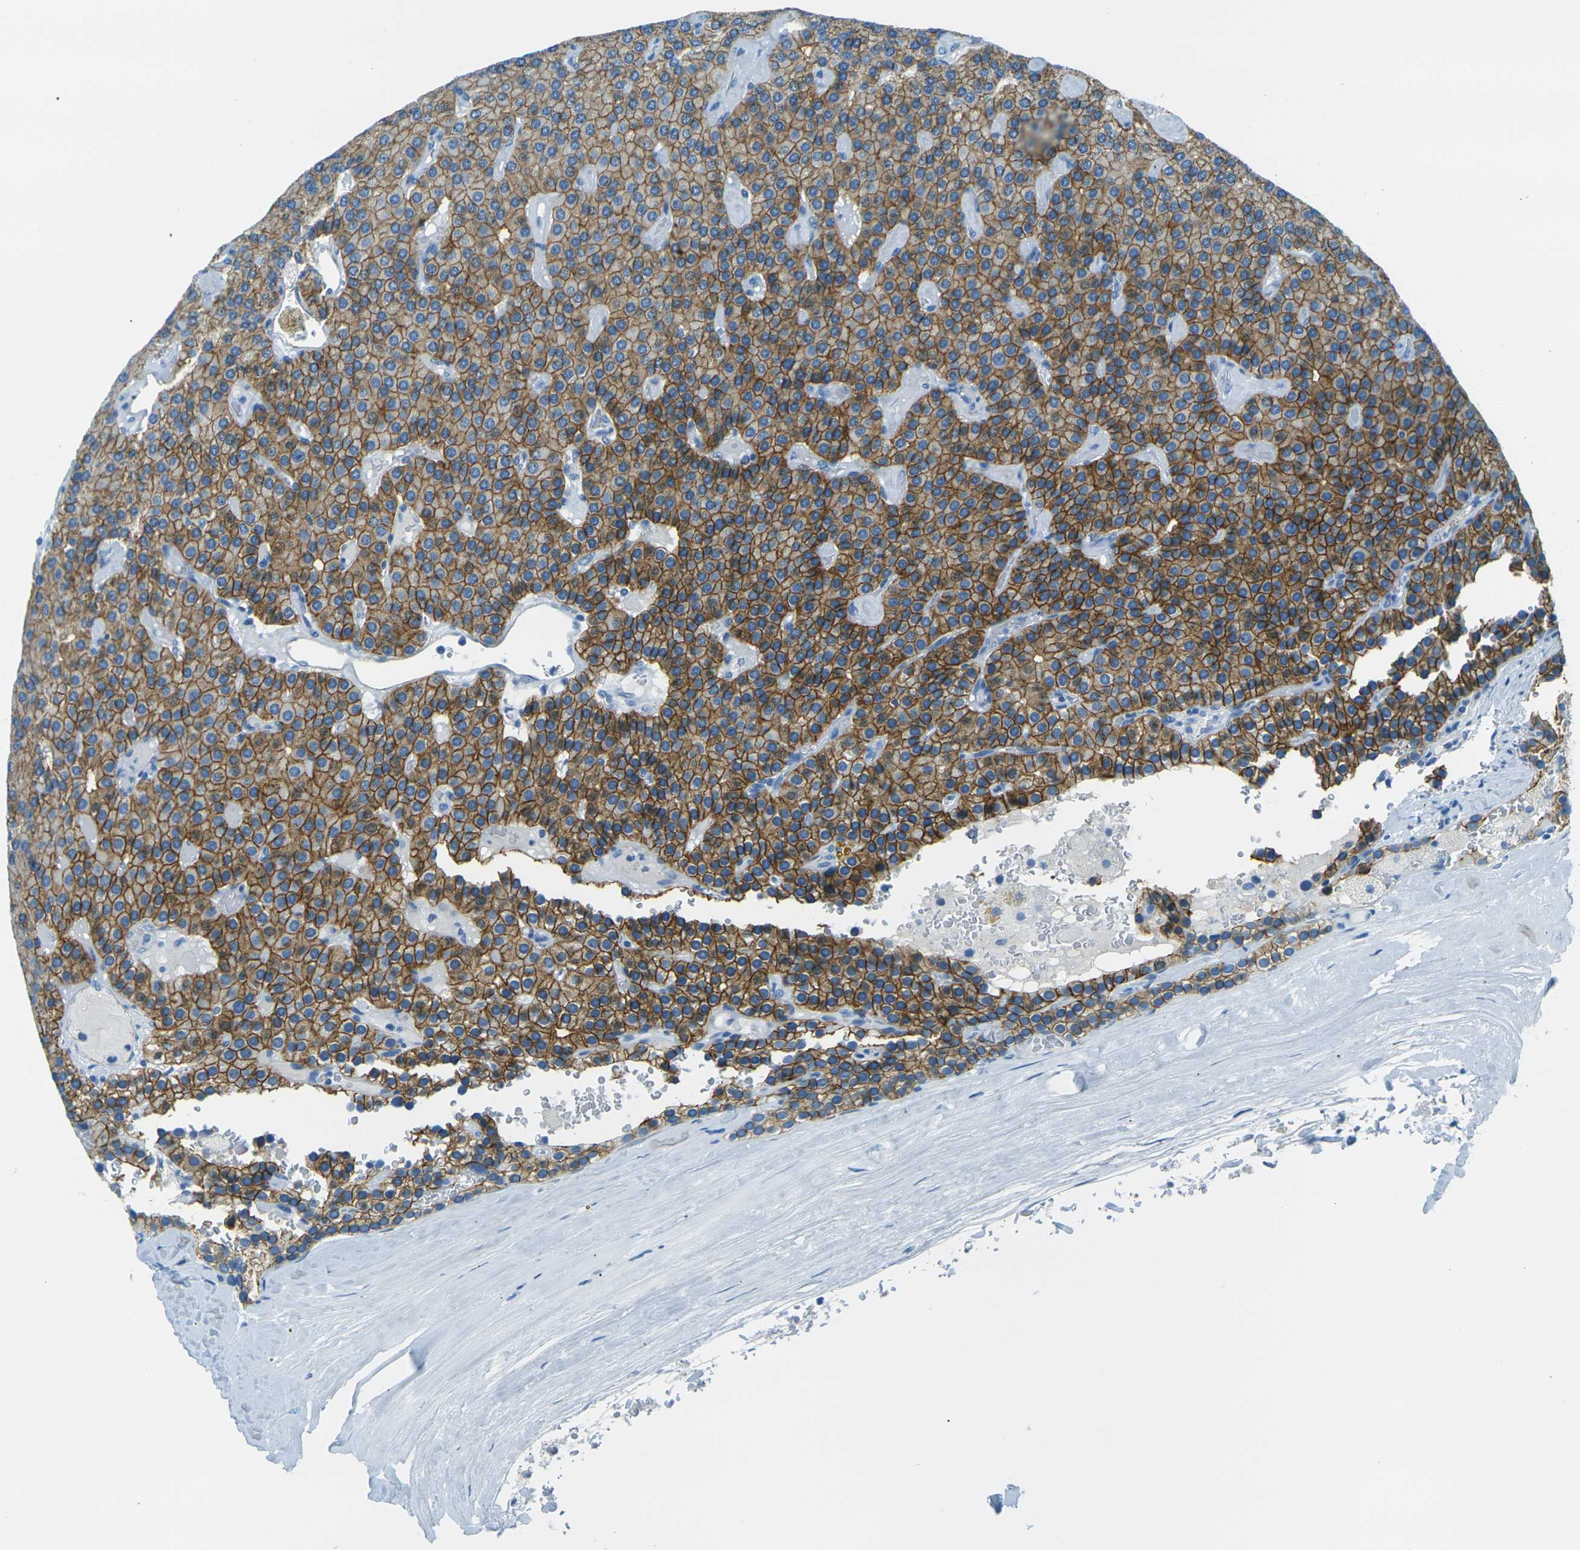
{"staining": {"intensity": "moderate", "quantity": ">75%", "location": "cytoplasmic/membranous"}, "tissue": "parathyroid gland", "cell_type": "Glandular cells", "image_type": "normal", "snomed": [{"axis": "morphology", "description": "Normal tissue, NOS"}, {"axis": "morphology", "description": "Adenoma, NOS"}, {"axis": "topography", "description": "Parathyroid gland"}], "caption": "A brown stain shows moderate cytoplasmic/membranous positivity of a protein in glandular cells of unremarkable human parathyroid gland.", "gene": "OCLN", "patient": {"sex": "female", "age": 86}}